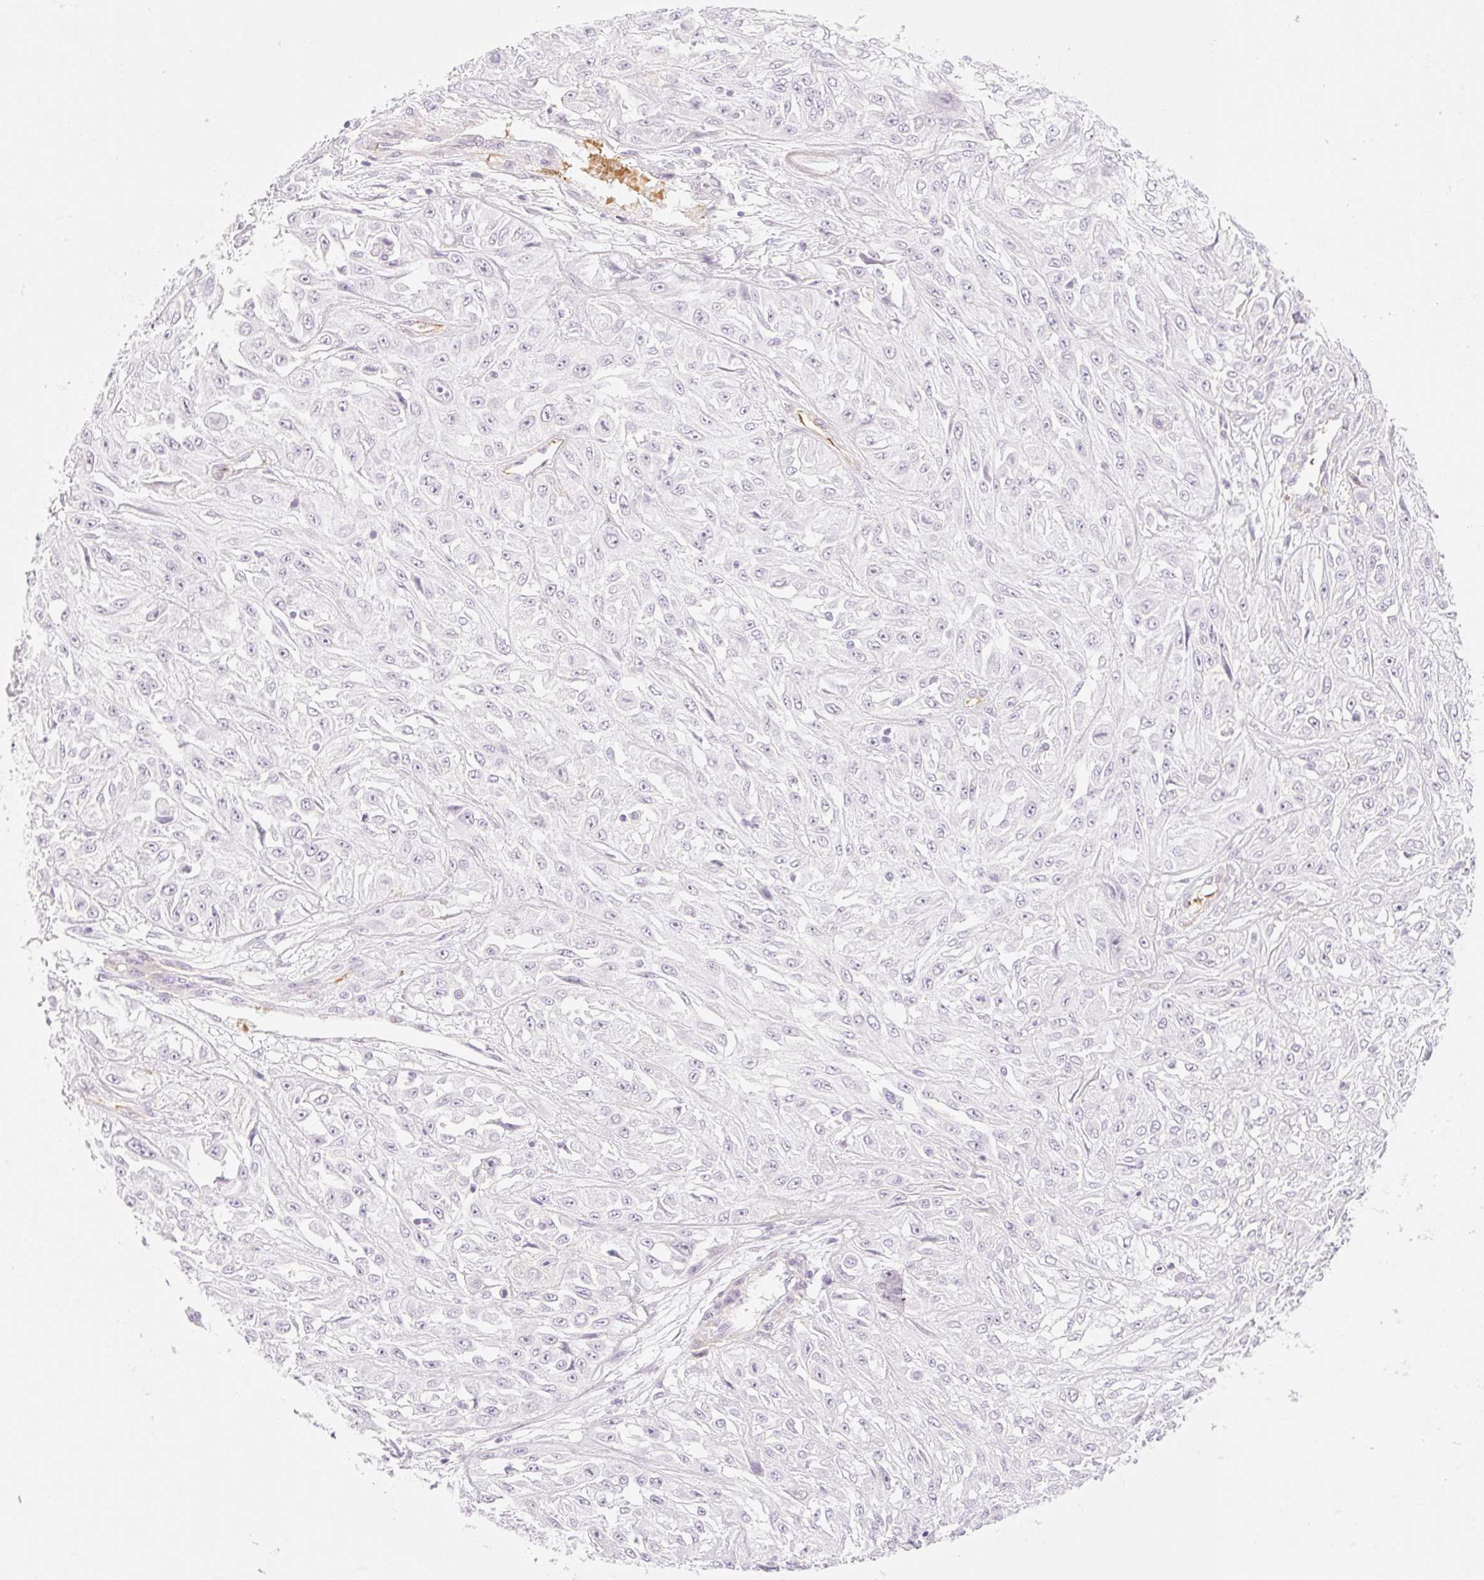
{"staining": {"intensity": "negative", "quantity": "none", "location": "none"}, "tissue": "skin cancer", "cell_type": "Tumor cells", "image_type": "cancer", "snomed": [{"axis": "morphology", "description": "Squamous cell carcinoma, NOS"}, {"axis": "morphology", "description": "Squamous cell carcinoma, metastatic, NOS"}, {"axis": "topography", "description": "Skin"}, {"axis": "topography", "description": "Lymph node"}], "caption": "Human skin cancer stained for a protein using IHC demonstrates no expression in tumor cells.", "gene": "TAF1L", "patient": {"sex": "male", "age": 75}}